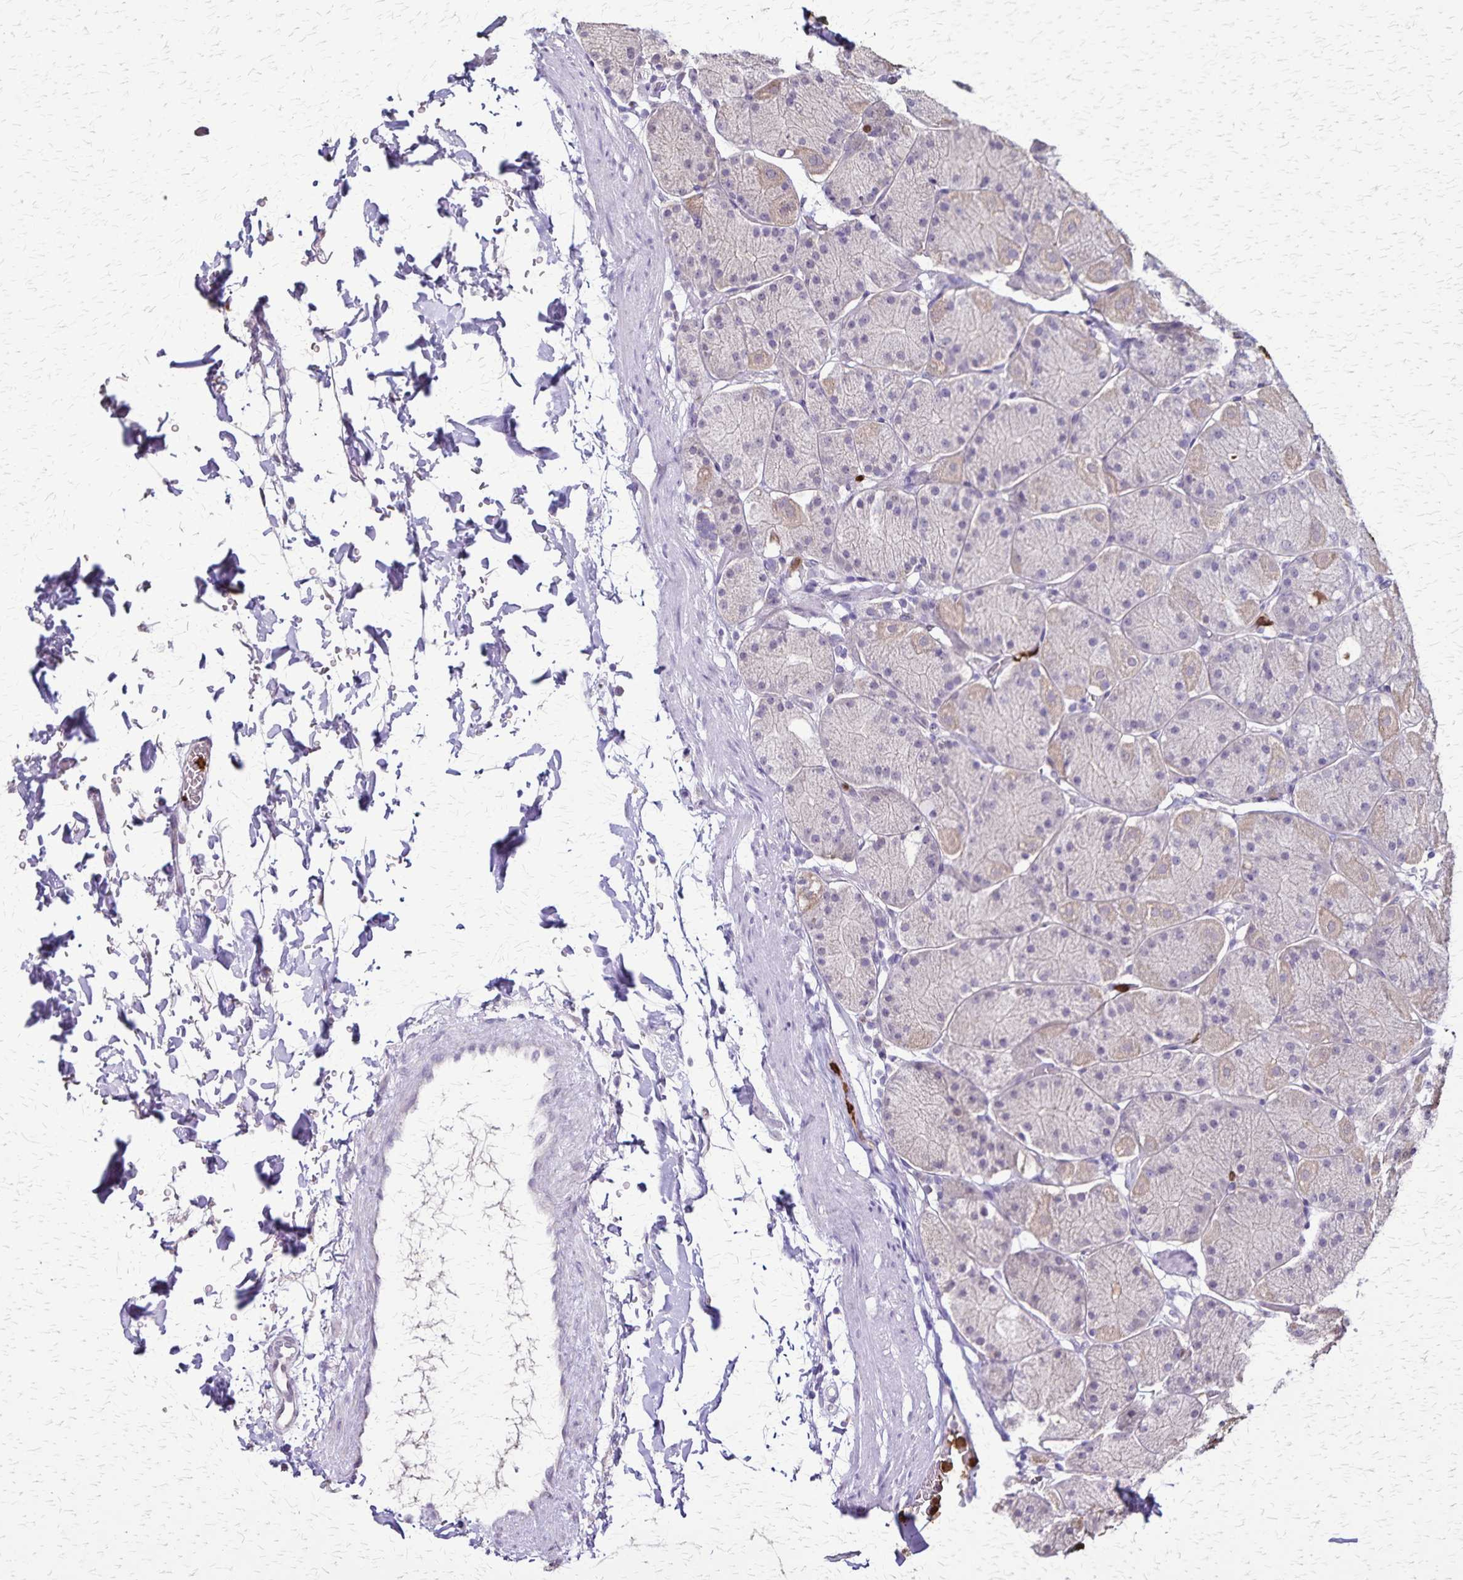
{"staining": {"intensity": "weak", "quantity": "25%-75%", "location": "cytoplasmic/membranous"}, "tissue": "stomach", "cell_type": "Glandular cells", "image_type": "normal", "snomed": [{"axis": "morphology", "description": "Normal tissue, NOS"}, {"axis": "topography", "description": "Stomach, upper"}, {"axis": "topography", "description": "Stomach"}], "caption": "High-power microscopy captured an immunohistochemistry image of benign stomach, revealing weak cytoplasmic/membranous positivity in approximately 25%-75% of glandular cells. The protein of interest is stained brown, and the nuclei are stained in blue (DAB (3,3'-diaminobenzidine) IHC with brightfield microscopy, high magnification).", "gene": "ULBP3", "patient": {"sex": "male", "age": 76}}